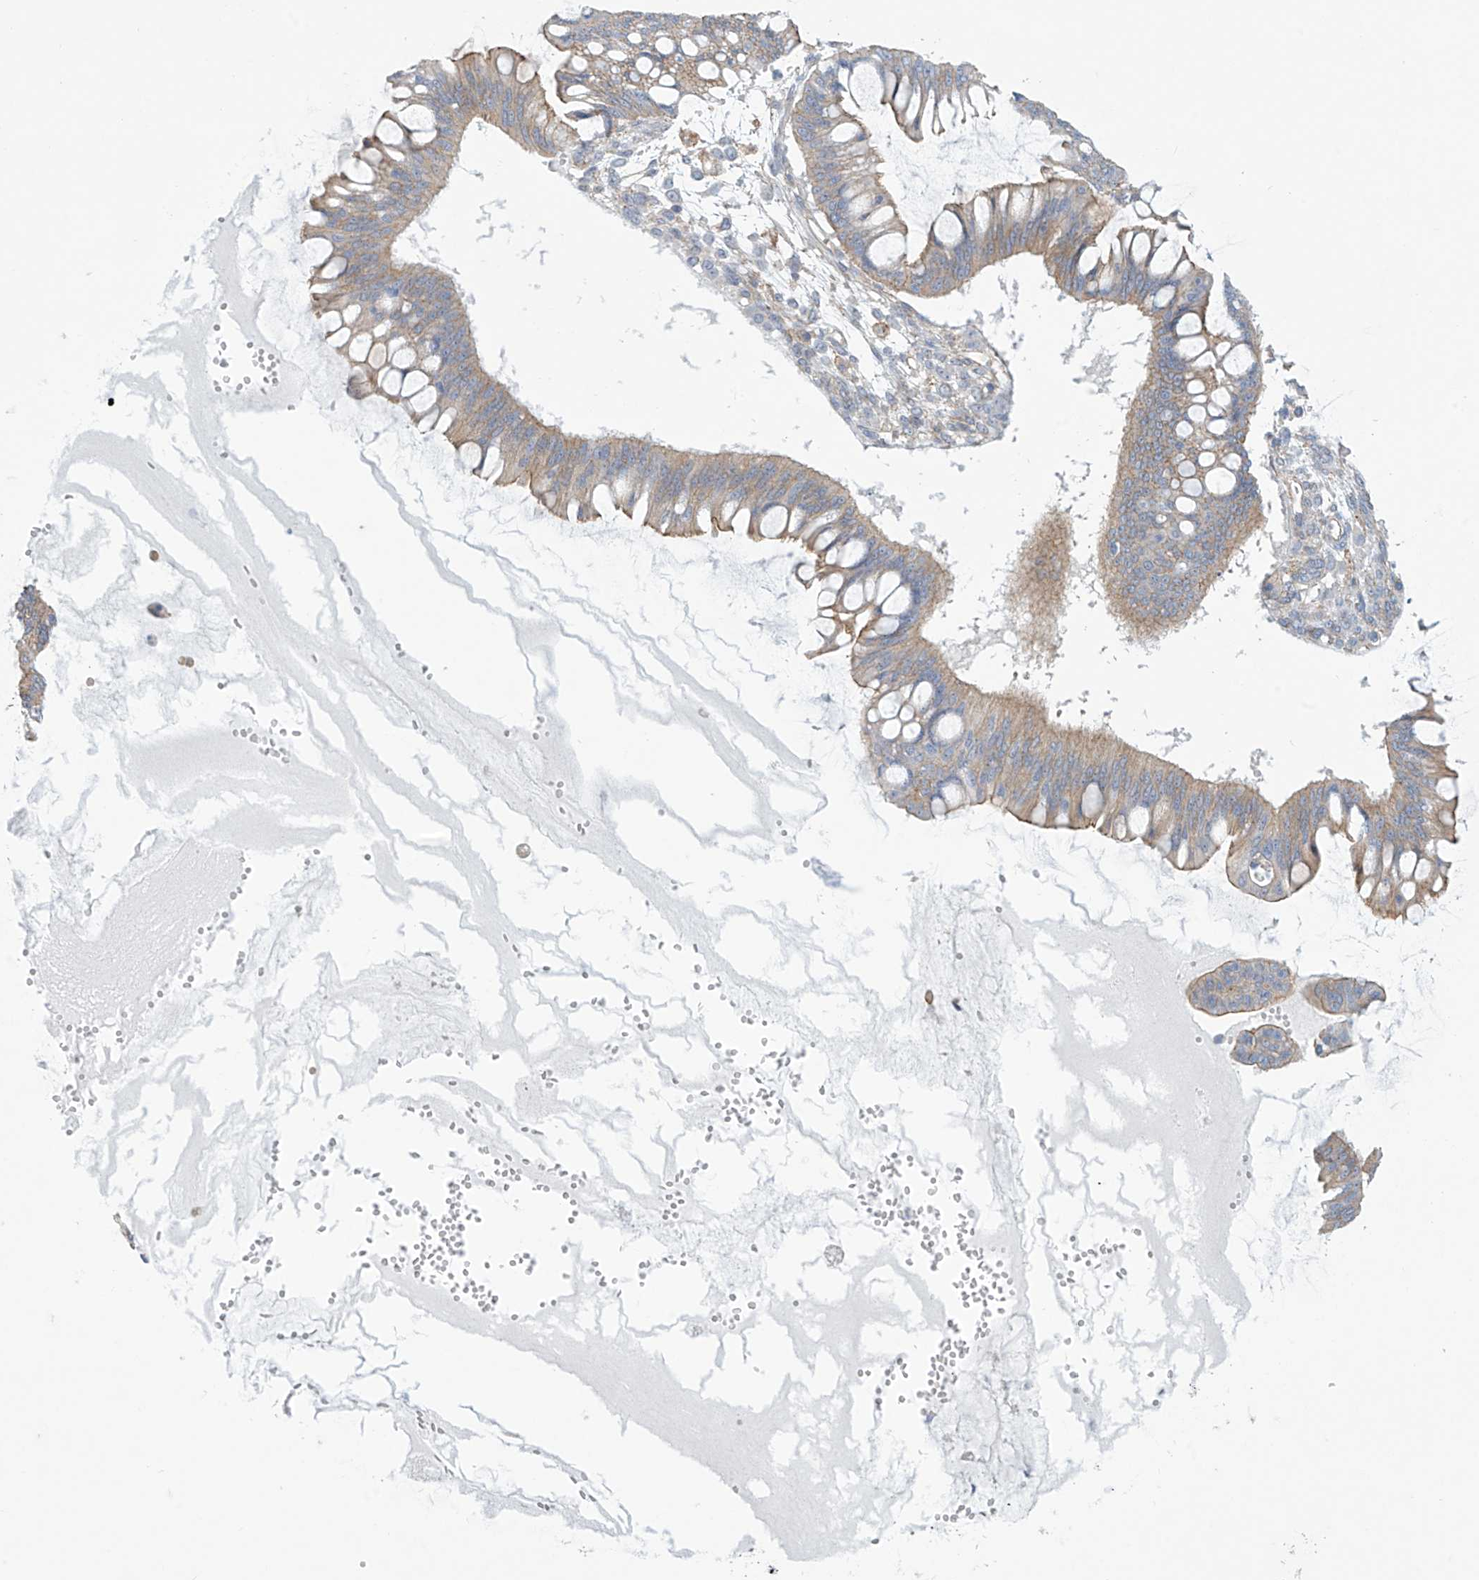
{"staining": {"intensity": "moderate", "quantity": ">75%", "location": "cytoplasmic/membranous"}, "tissue": "ovarian cancer", "cell_type": "Tumor cells", "image_type": "cancer", "snomed": [{"axis": "morphology", "description": "Cystadenocarcinoma, mucinous, NOS"}, {"axis": "topography", "description": "Ovary"}], "caption": "Immunohistochemical staining of ovarian cancer (mucinous cystadenocarcinoma) reveals medium levels of moderate cytoplasmic/membranous protein expression in about >75% of tumor cells. (DAB (3,3'-diaminobenzidine) IHC with brightfield microscopy, high magnification).", "gene": "ABHD13", "patient": {"sex": "female", "age": 73}}